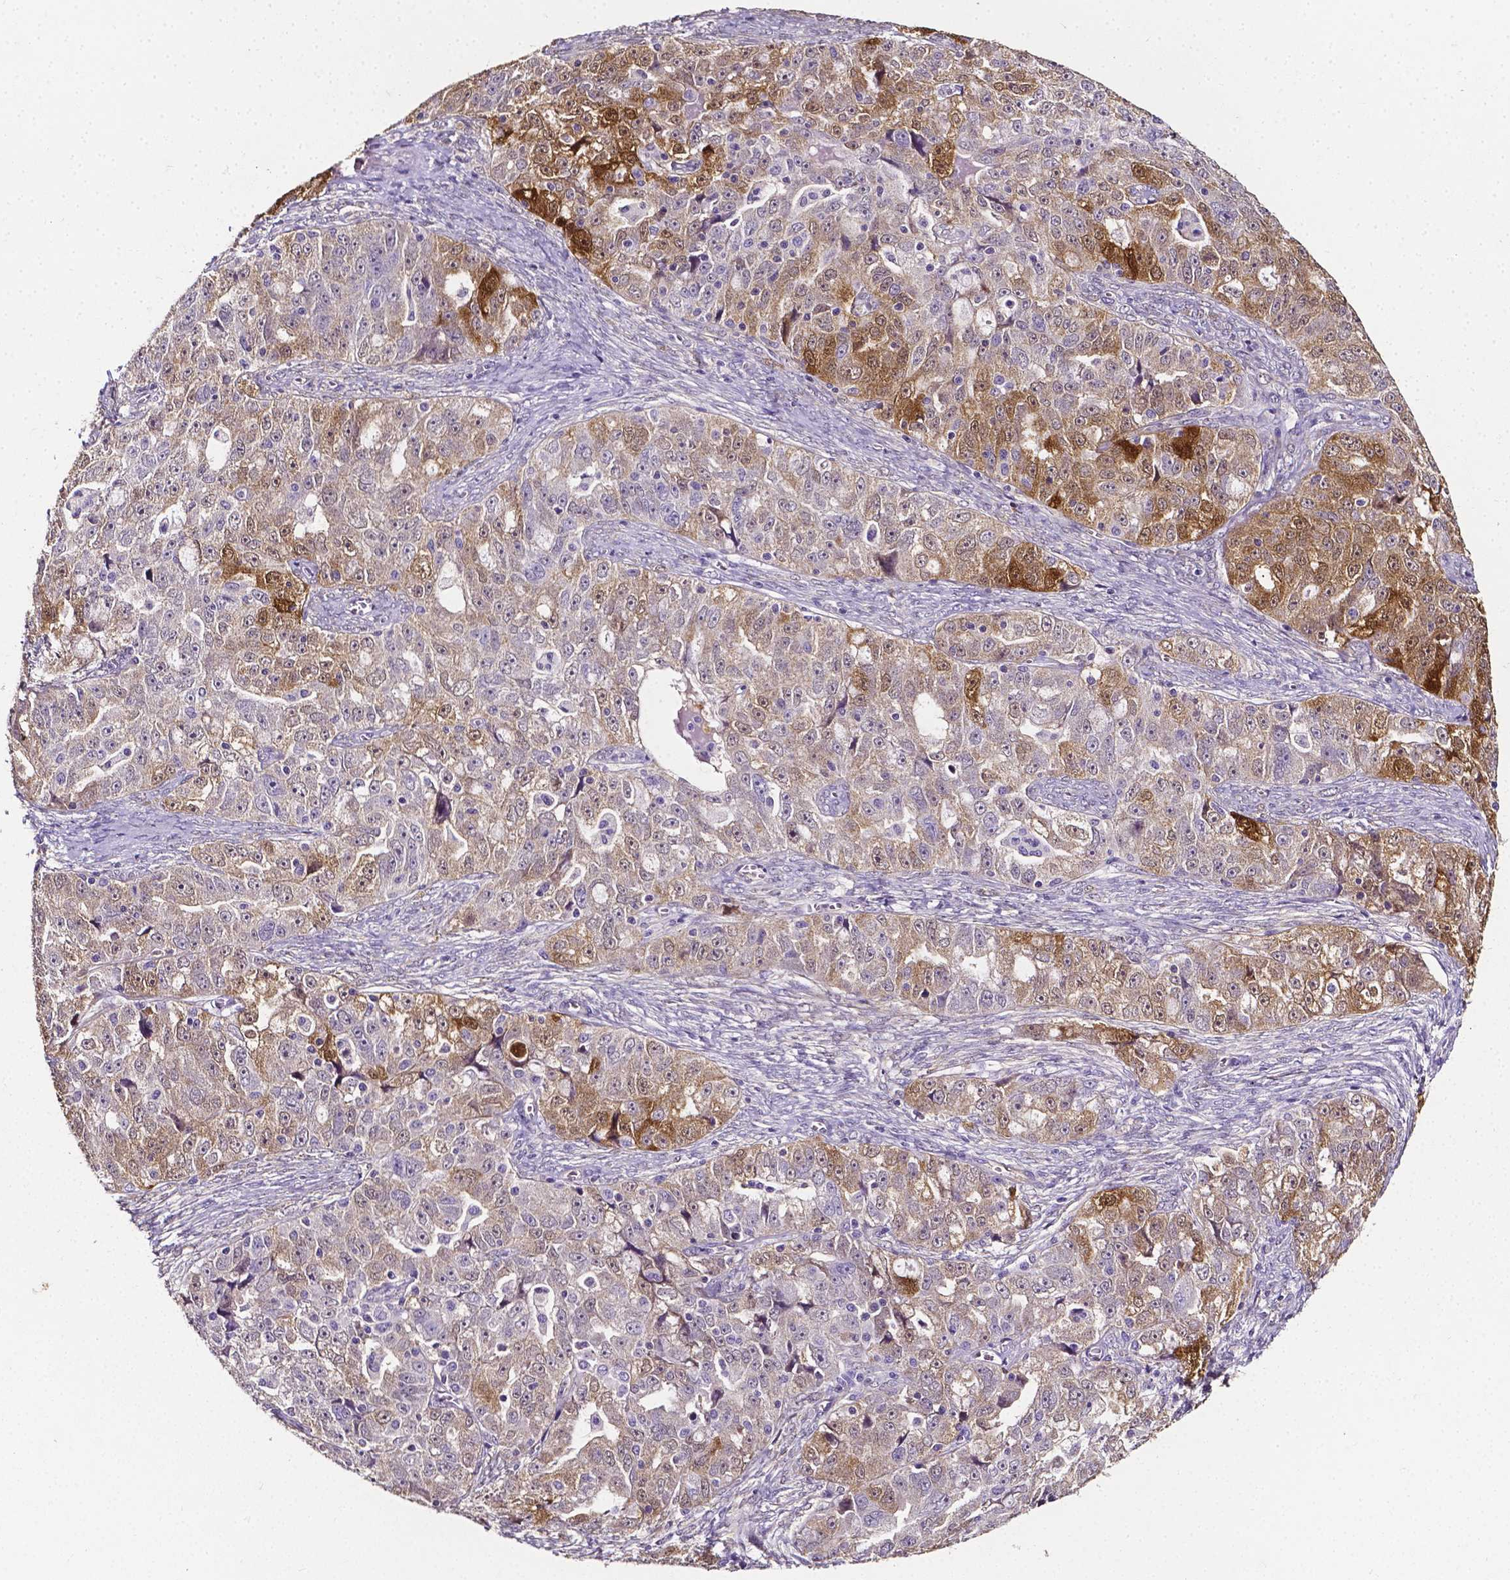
{"staining": {"intensity": "weak", "quantity": ">75%", "location": "cytoplasmic/membranous"}, "tissue": "ovarian cancer", "cell_type": "Tumor cells", "image_type": "cancer", "snomed": [{"axis": "morphology", "description": "Cystadenocarcinoma, serous, NOS"}, {"axis": "topography", "description": "Ovary"}], "caption": "Immunohistochemical staining of ovarian serous cystadenocarcinoma reveals low levels of weak cytoplasmic/membranous protein positivity in approximately >75% of tumor cells.", "gene": "PSAT1", "patient": {"sex": "female", "age": 51}}